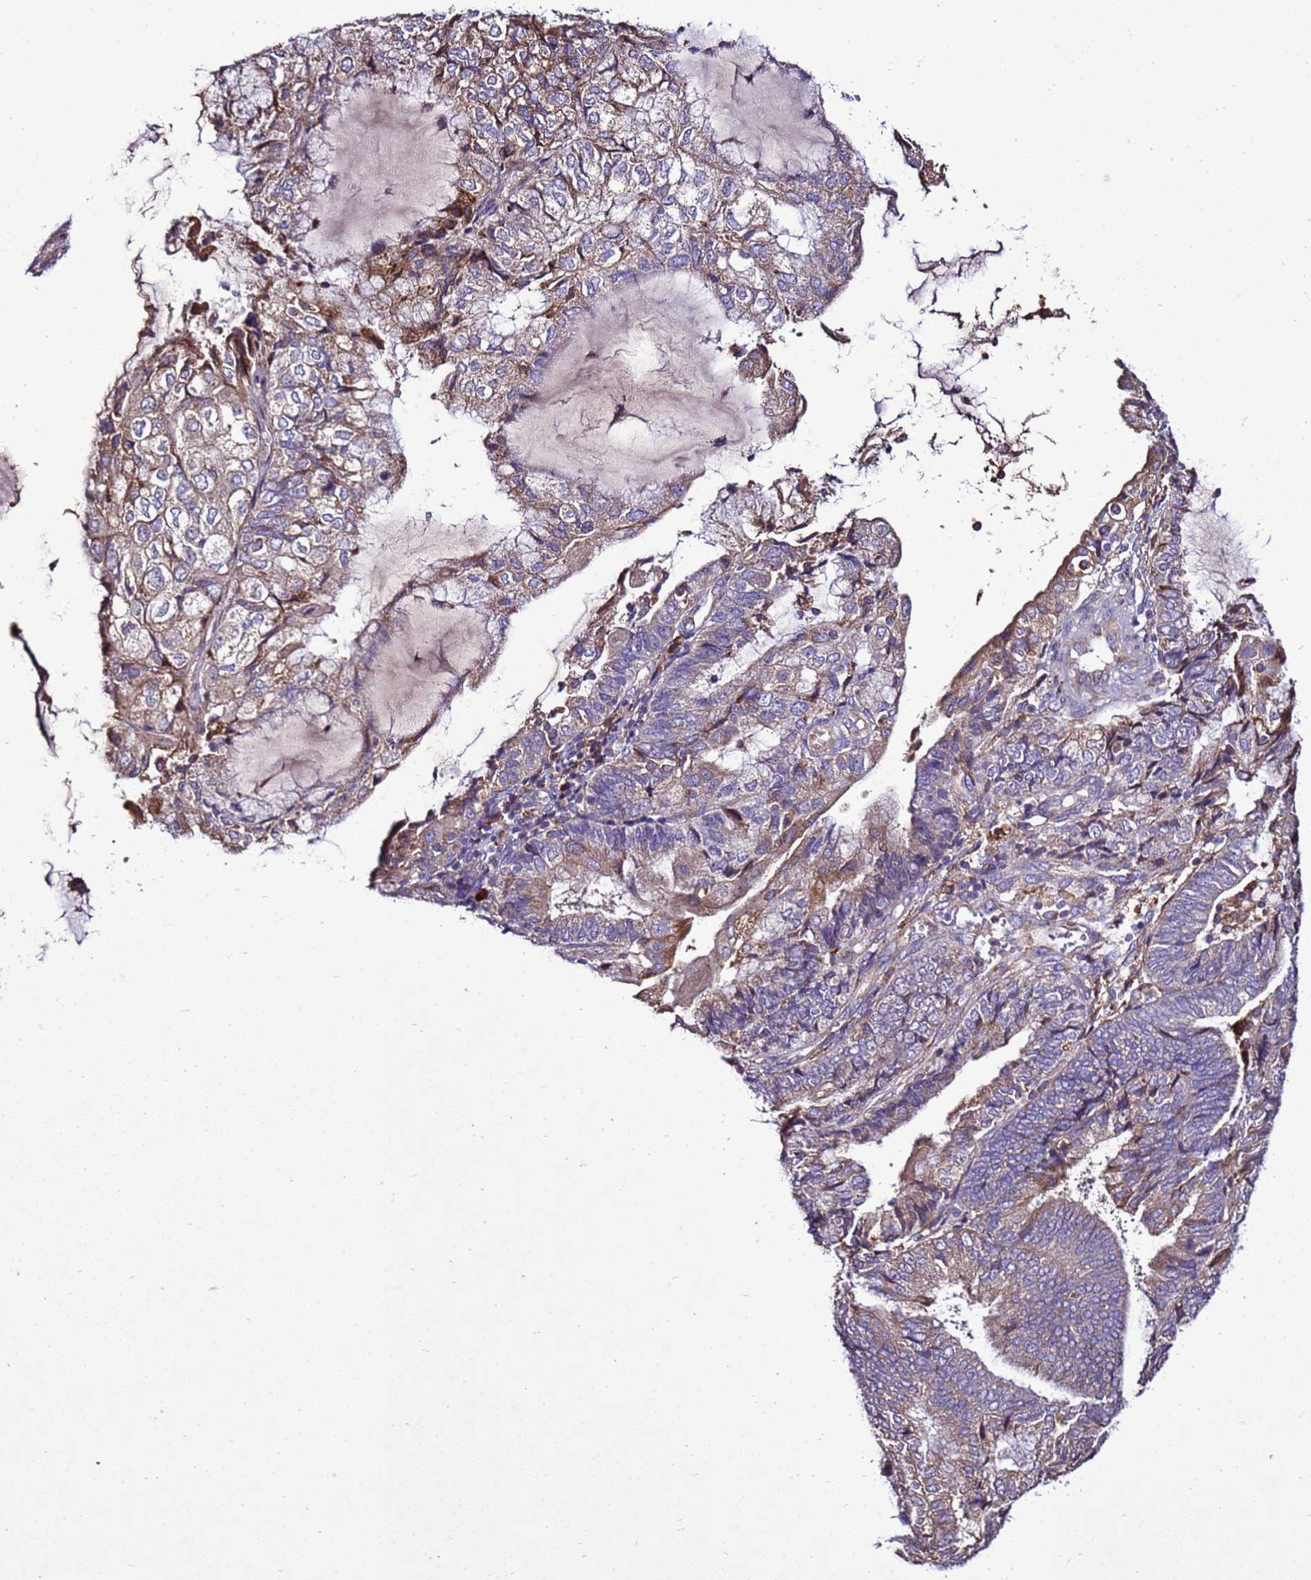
{"staining": {"intensity": "moderate", "quantity": "25%-75%", "location": "cytoplasmic/membranous"}, "tissue": "endometrial cancer", "cell_type": "Tumor cells", "image_type": "cancer", "snomed": [{"axis": "morphology", "description": "Adenocarcinoma, NOS"}, {"axis": "topography", "description": "Endometrium"}], "caption": "This is an image of IHC staining of endometrial adenocarcinoma, which shows moderate expression in the cytoplasmic/membranous of tumor cells.", "gene": "ANTKMT", "patient": {"sex": "female", "age": 81}}